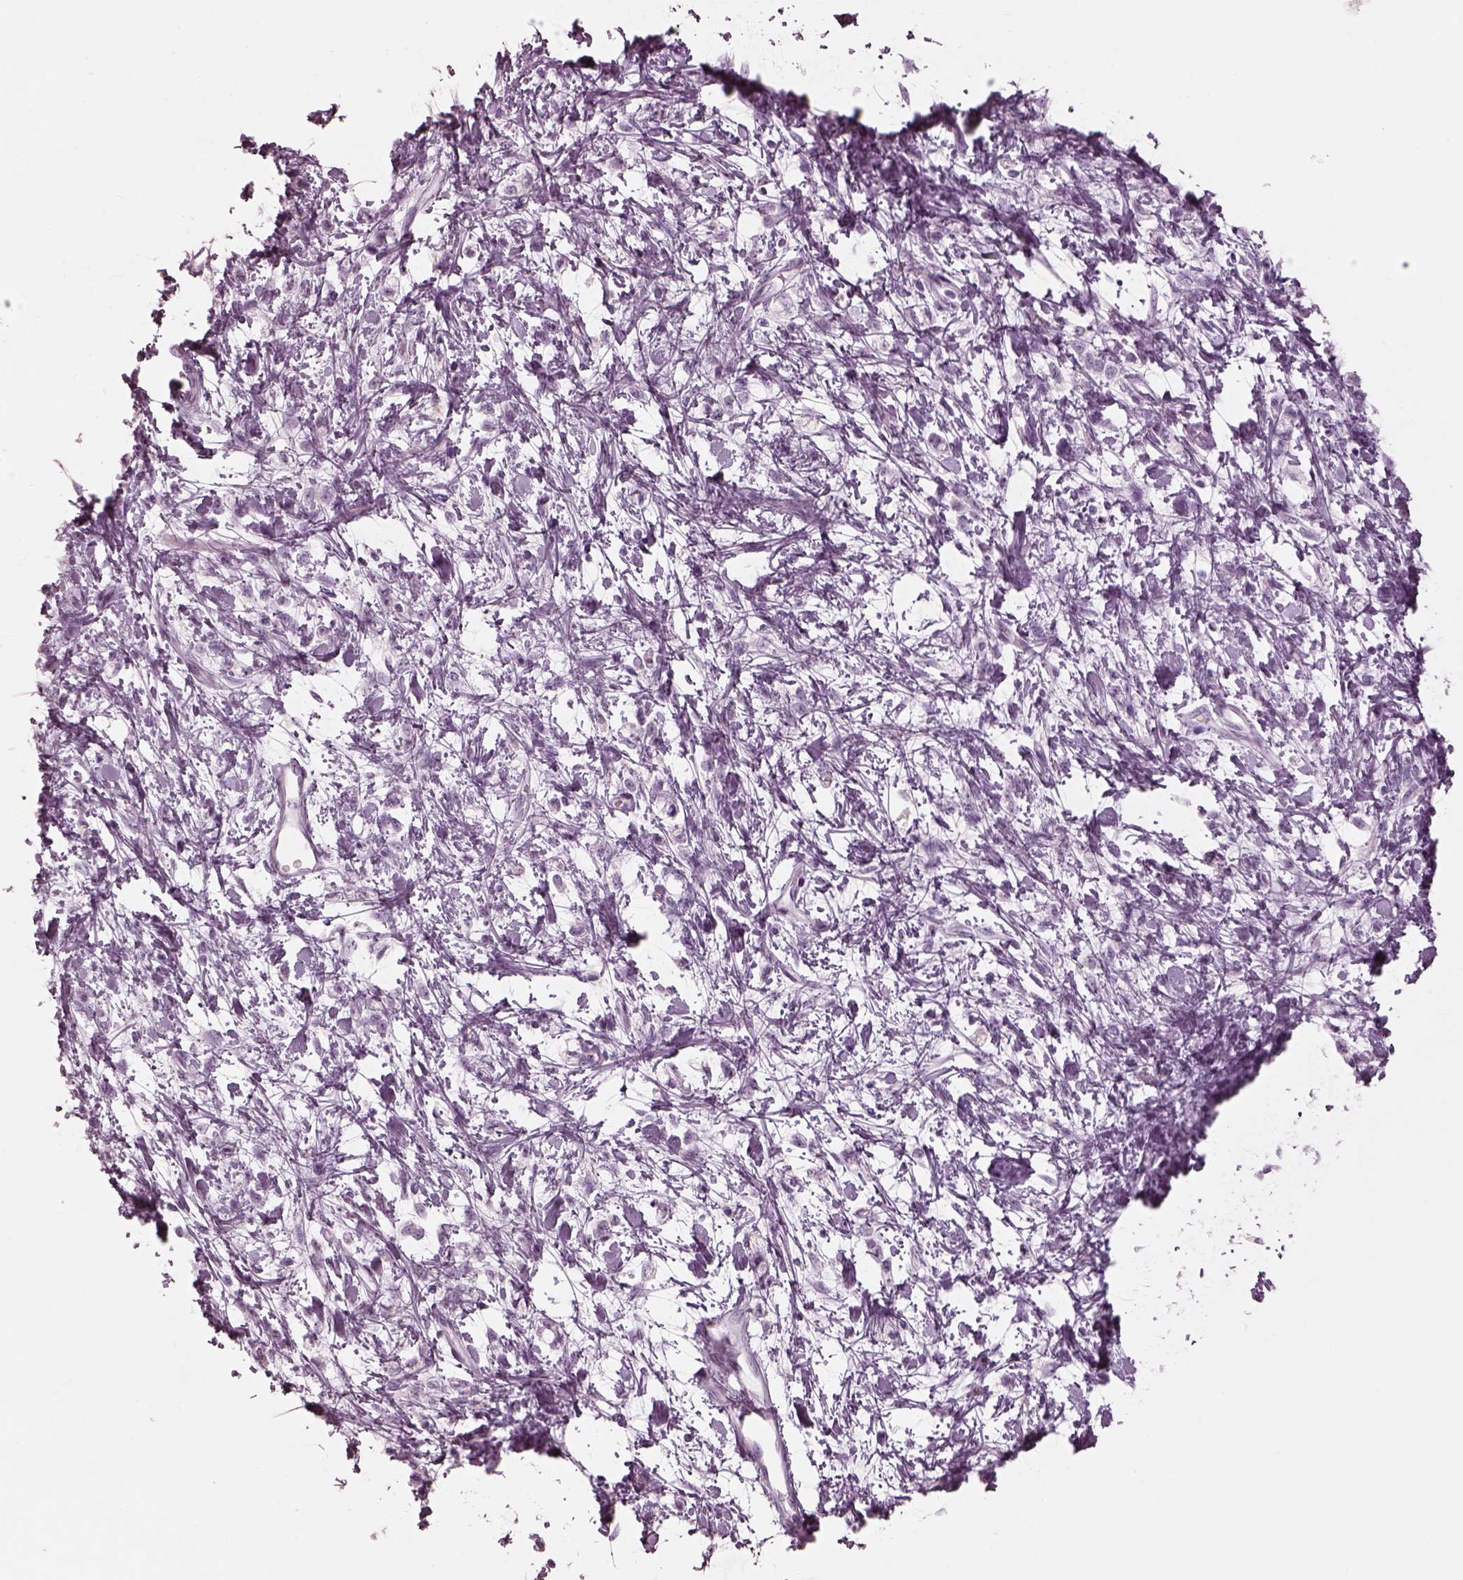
{"staining": {"intensity": "negative", "quantity": "none", "location": "none"}, "tissue": "stomach cancer", "cell_type": "Tumor cells", "image_type": "cancer", "snomed": [{"axis": "morphology", "description": "Adenocarcinoma, NOS"}, {"axis": "topography", "description": "Stomach"}], "caption": "The micrograph exhibits no staining of tumor cells in stomach adenocarcinoma. (DAB (3,3'-diaminobenzidine) immunohistochemistry (IHC), high magnification).", "gene": "OPN4", "patient": {"sex": "female", "age": 60}}